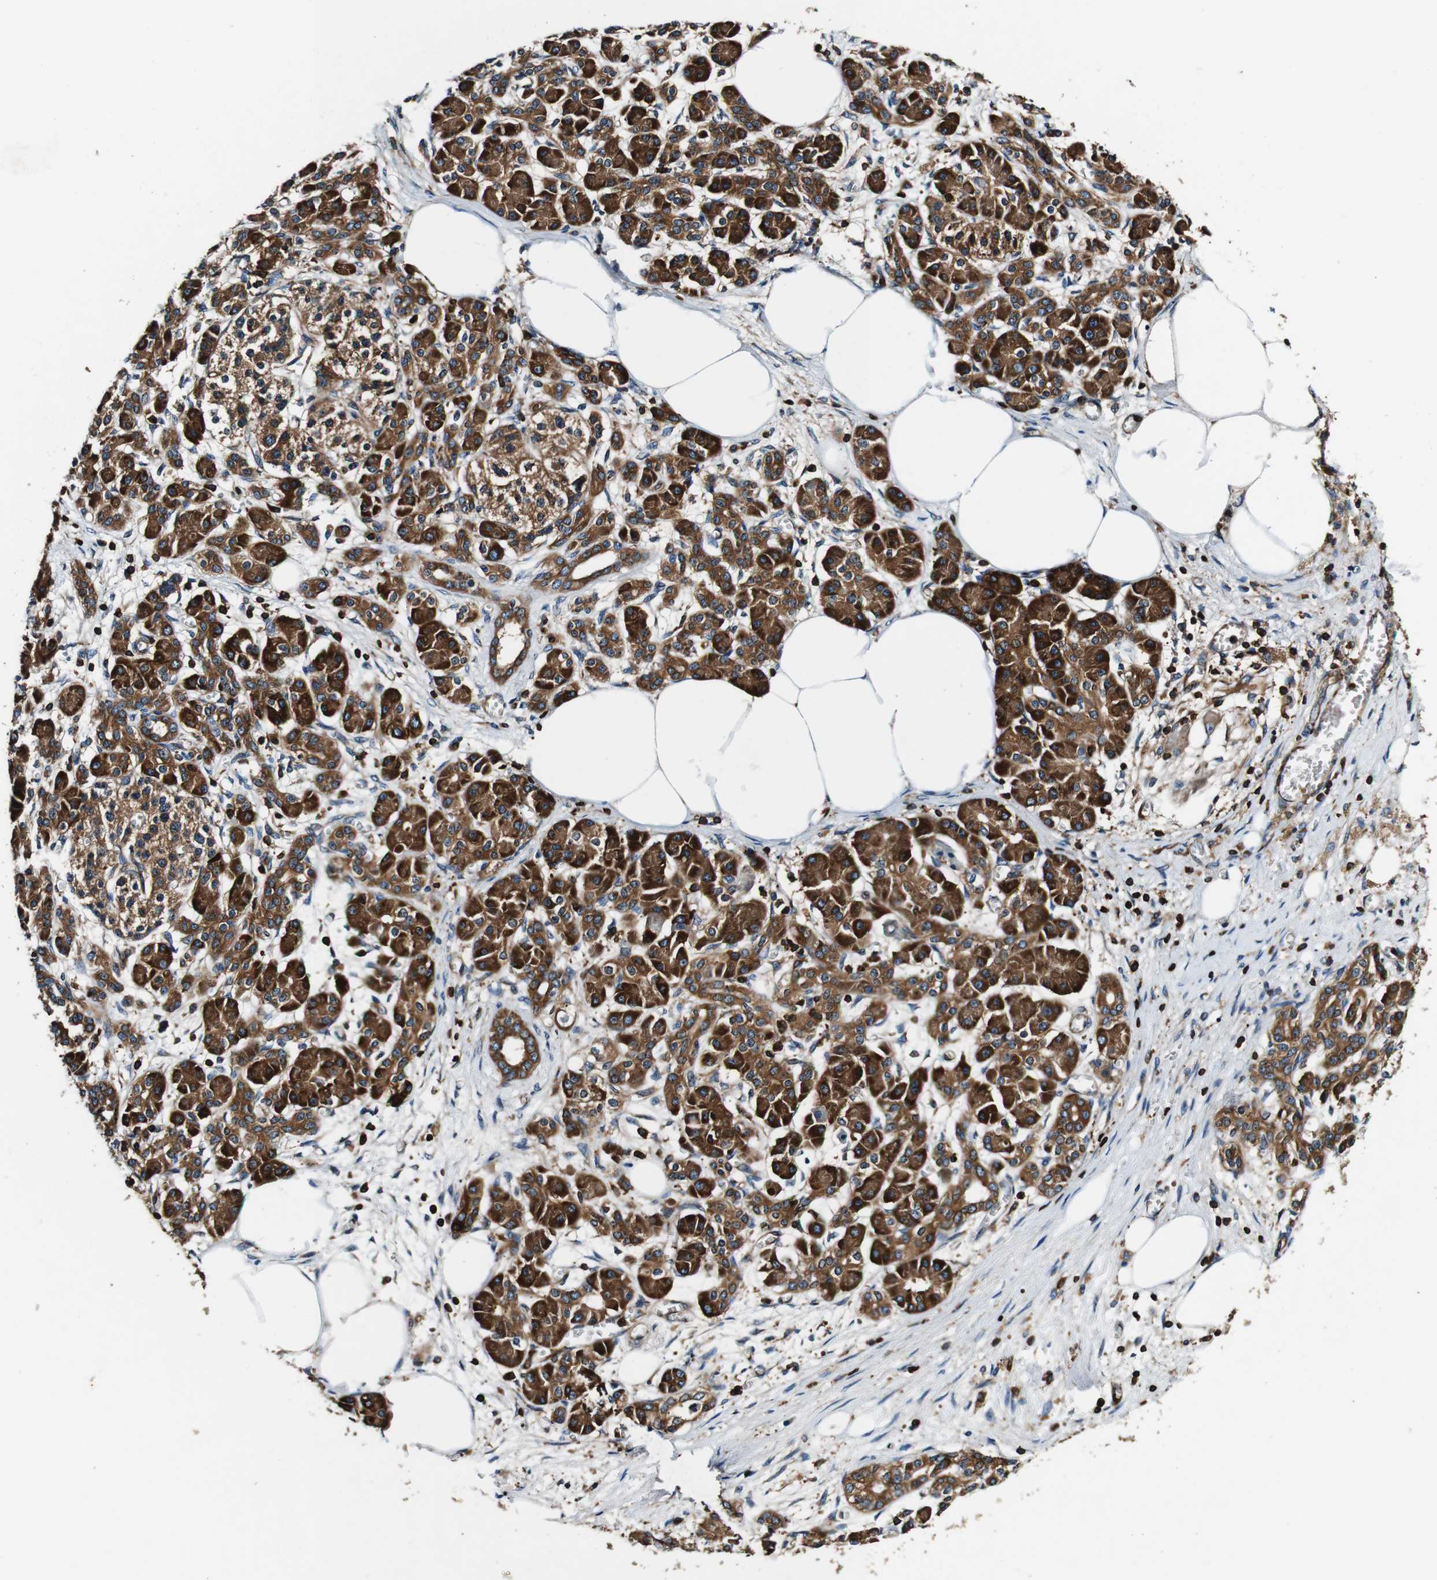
{"staining": {"intensity": "strong", "quantity": ">75%", "location": "cytoplasmic/membranous"}, "tissue": "pancreatic cancer", "cell_type": "Tumor cells", "image_type": "cancer", "snomed": [{"axis": "morphology", "description": "Adenocarcinoma, NOS"}, {"axis": "topography", "description": "Pancreas"}], "caption": "Immunohistochemistry (IHC) micrograph of pancreatic cancer (adenocarcinoma) stained for a protein (brown), which exhibits high levels of strong cytoplasmic/membranous expression in approximately >75% of tumor cells.", "gene": "RHOT2", "patient": {"sex": "female", "age": 70}}